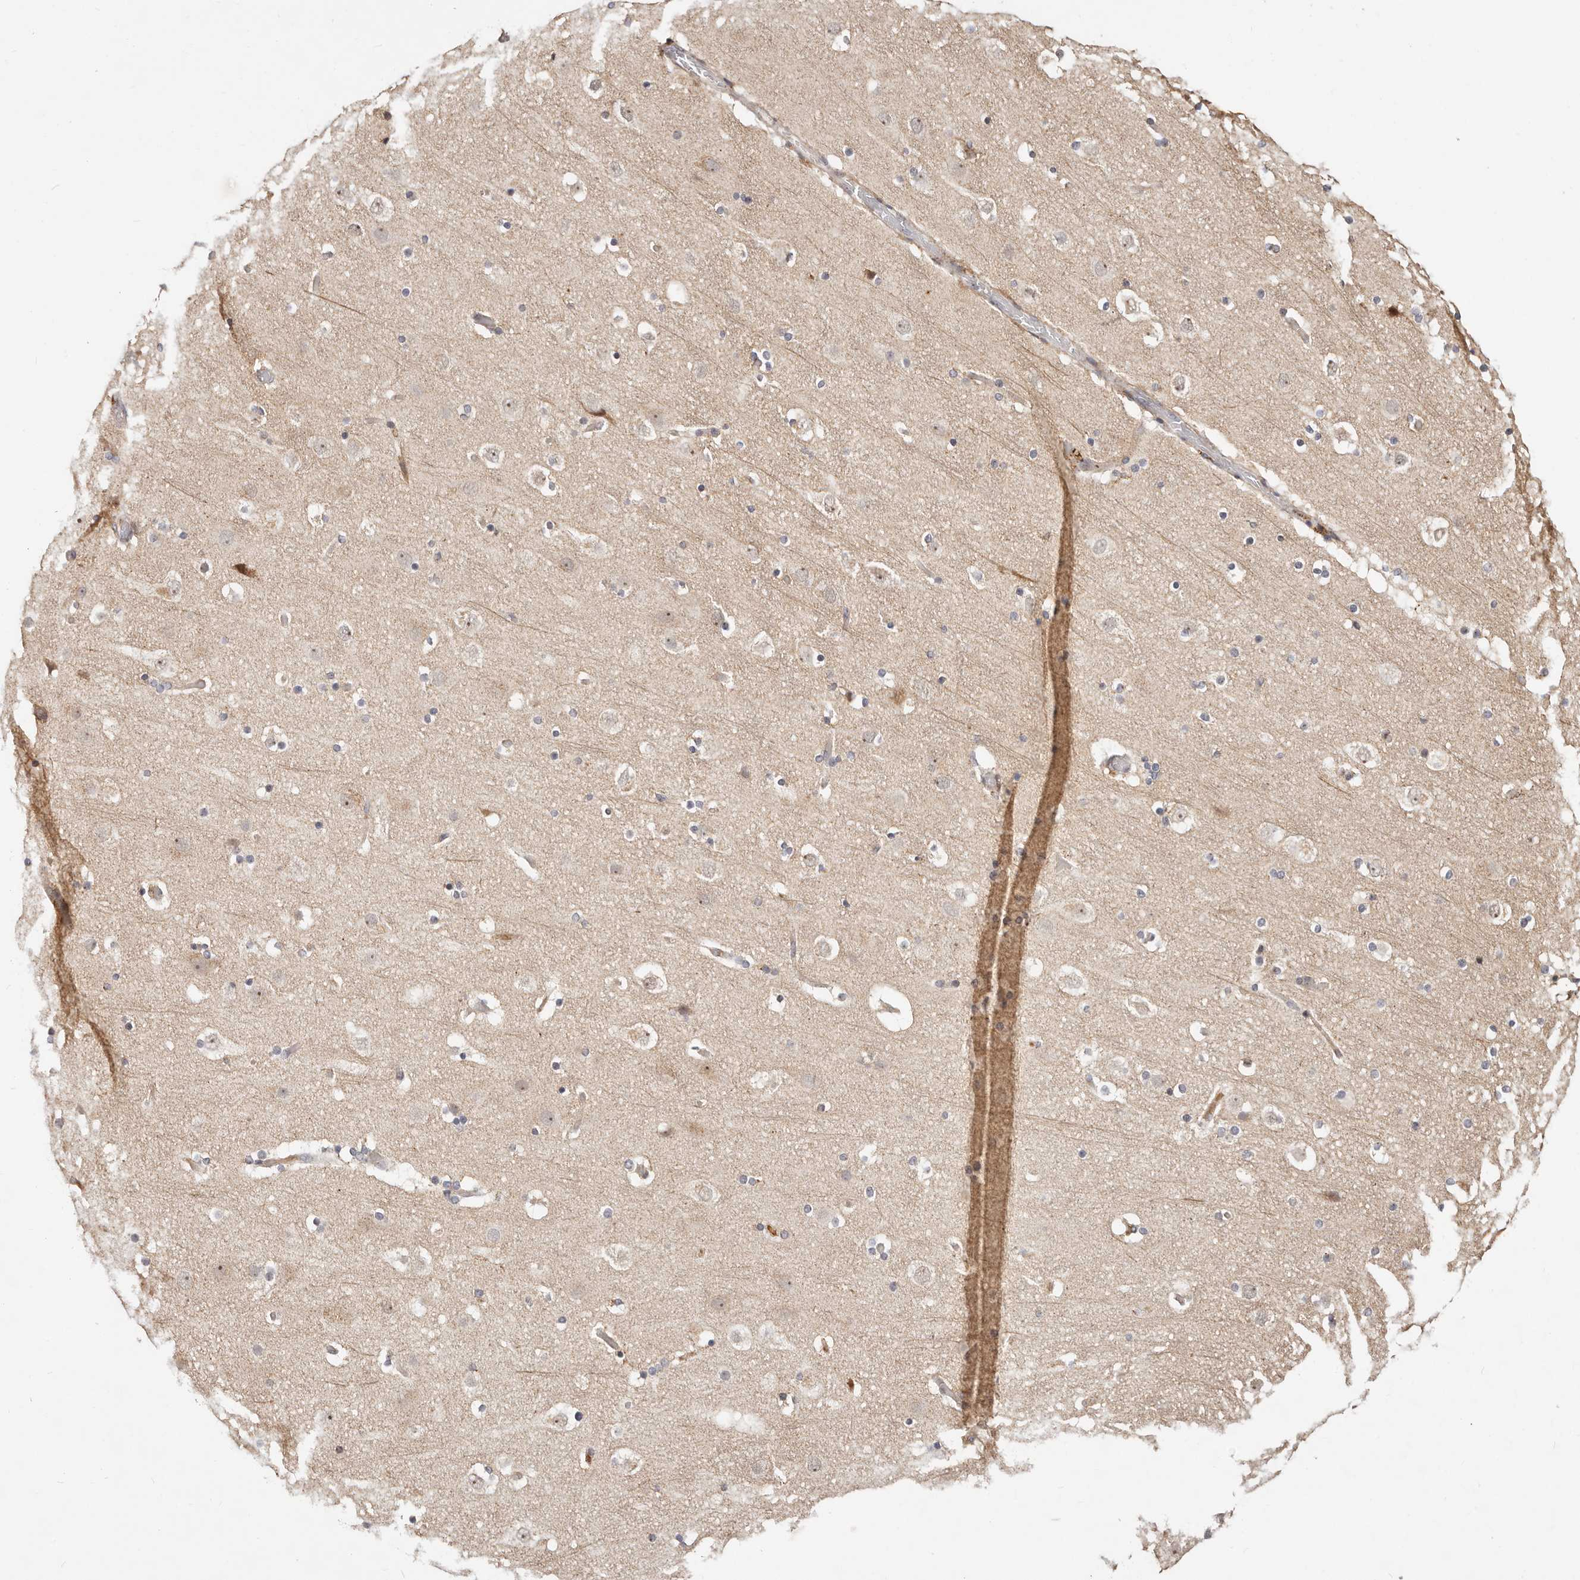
{"staining": {"intensity": "weak", "quantity": ">75%", "location": "cytoplasmic/membranous"}, "tissue": "cerebral cortex", "cell_type": "Endothelial cells", "image_type": "normal", "snomed": [{"axis": "morphology", "description": "Normal tissue, NOS"}, {"axis": "topography", "description": "Cerebral cortex"}], "caption": "This image displays immunohistochemistry staining of normal human cerebral cortex, with low weak cytoplasmic/membranous expression in approximately >75% of endothelial cells.", "gene": "ZRANB1", "patient": {"sex": "male", "age": 57}}